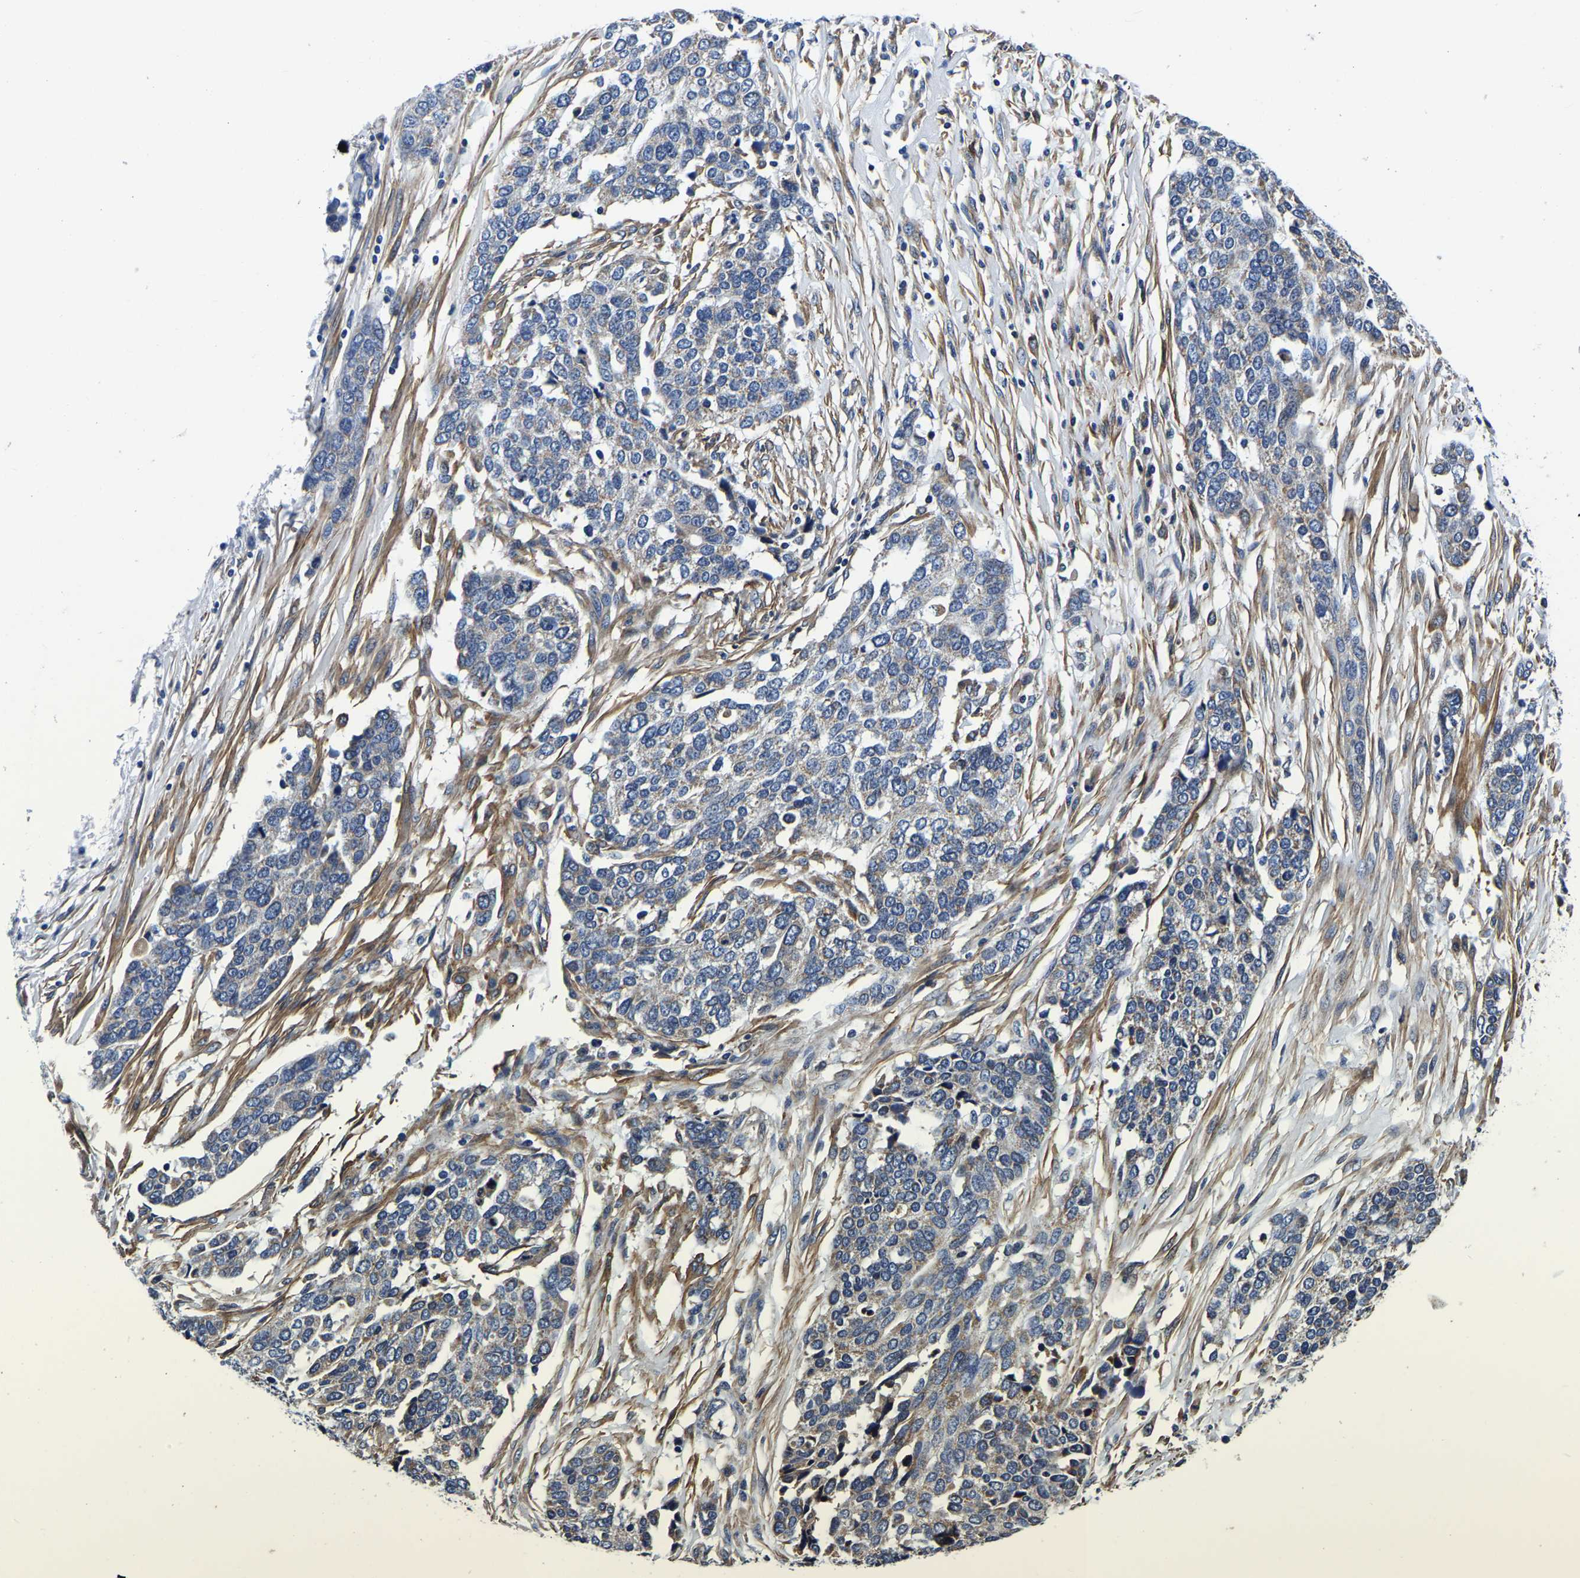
{"staining": {"intensity": "negative", "quantity": "none", "location": "none"}, "tissue": "ovarian cancer", "cell_type": "Tumor cells", "image_type": "cancer", "snomed": [{"axis": "morphology", "description": "Cystadenocarcinoma, serous, NOS"}, {"axis": "topography", "description": "Ovary"}], "caption": "Immunohistochemistry of human ovarian cancer reveals no expression in tumor cells. (Brightfield microscopy of DAB (3,3'-diaminobenzidine) immunohistochemistry (IHC) at high magnification).", "gene": "KCTD17", "patient": {"sex": "female", "age": 44}}